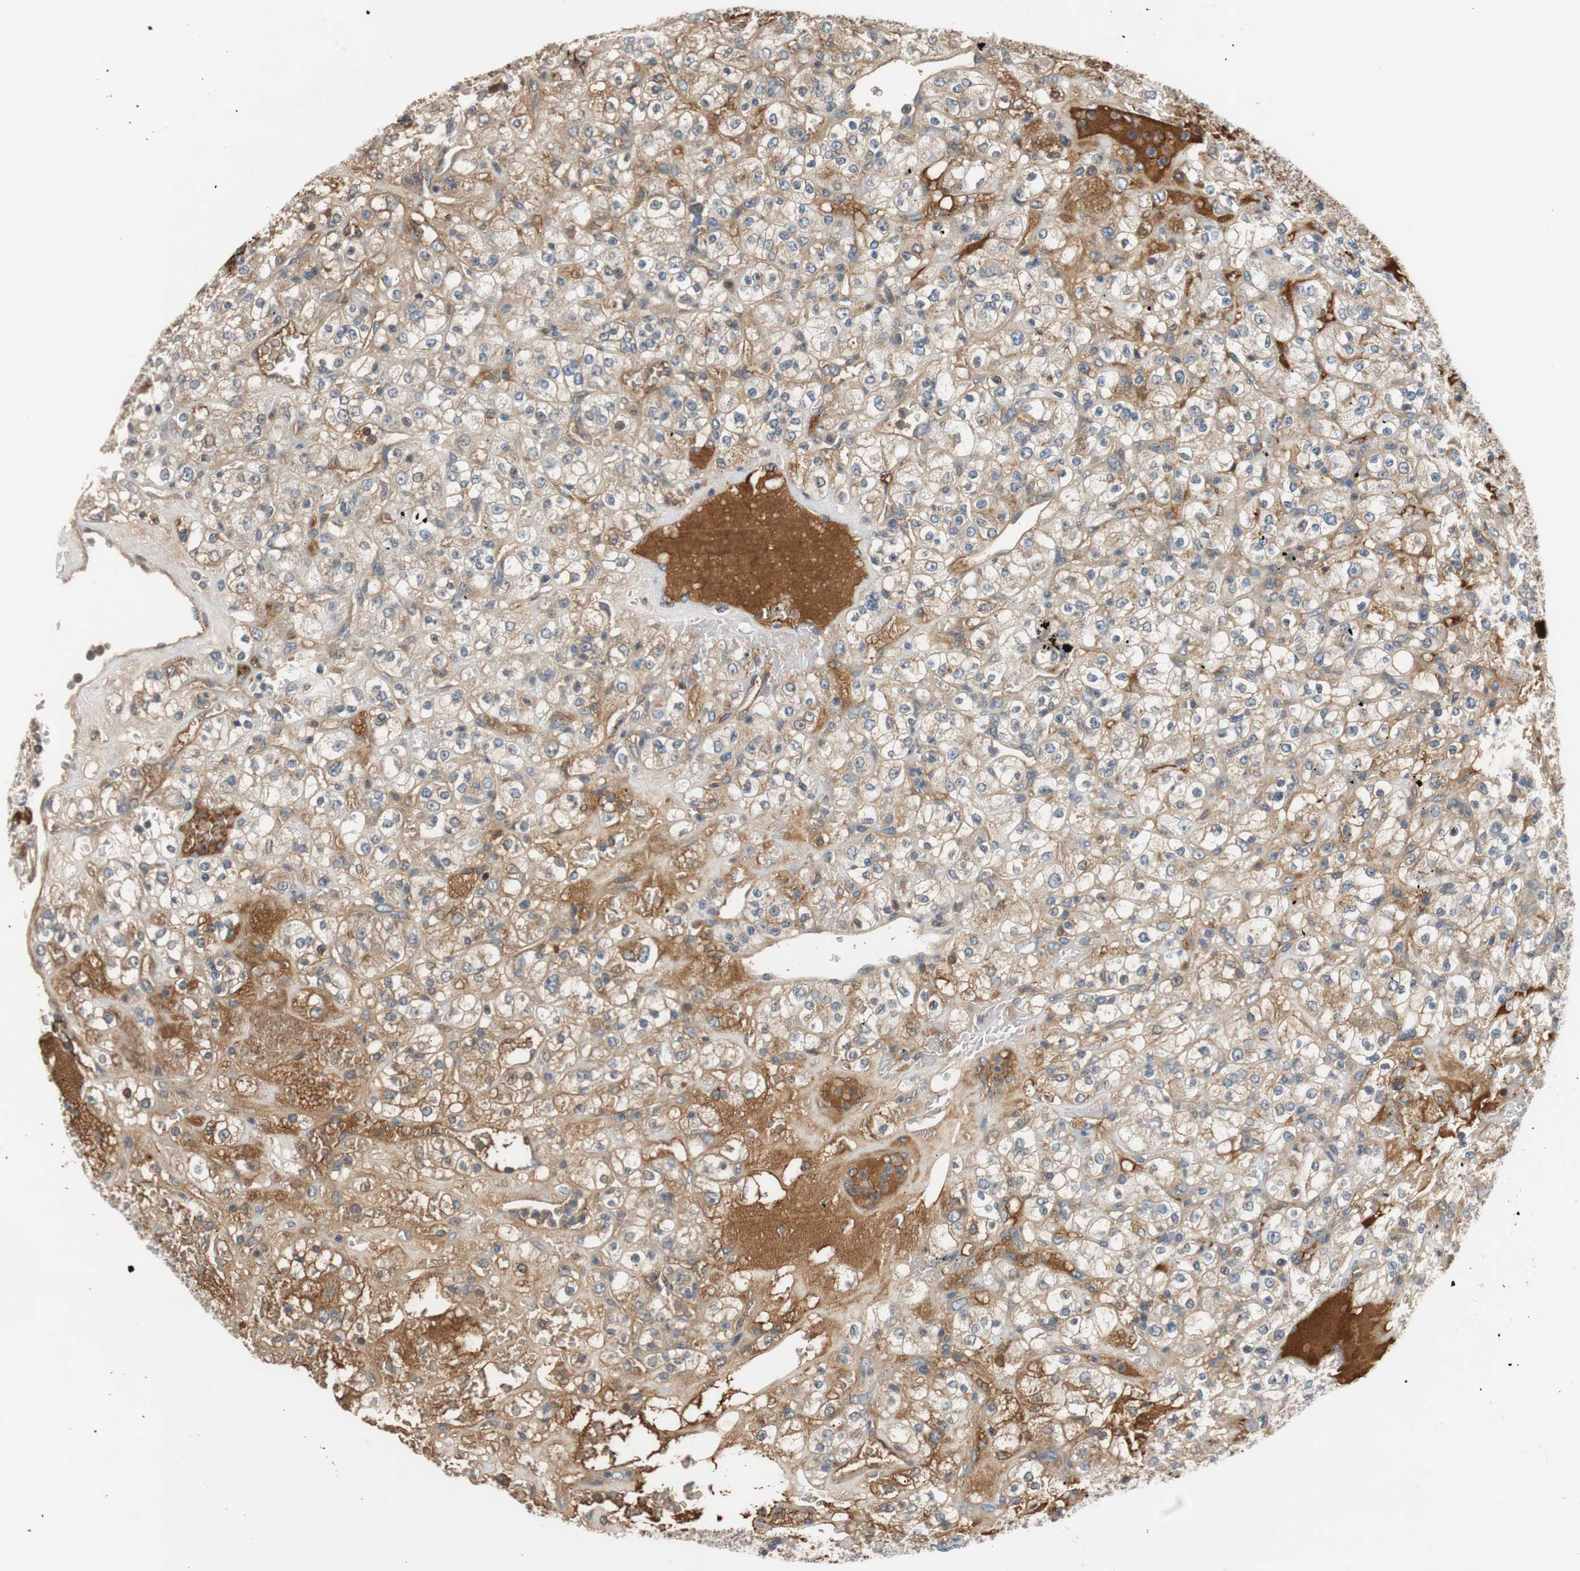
{"staining": {"intensity": "moderate", "quantity": ">75%", "location": "cytoplasmic/membranous"}, "tissue": "renal cancer", "cell_type": "Tumor cells", "image_type": "cancer", "snomed": [{"axis": "morphology", "description": "Normal tissue, NOS"}, {"axis": "morphology", "description": "Adenocarcinoma, NOS"}, {"axis": "topography", "description": "Kidney"}], "caption": "Immunohistochemical staining of renal cancer (adenocarcinoma) shows moderate cytoplasmic/membranous protein expression in about >75% of tumor cells.", "gene": "C4A", "patient": {"sex": "female", "age": 72}}